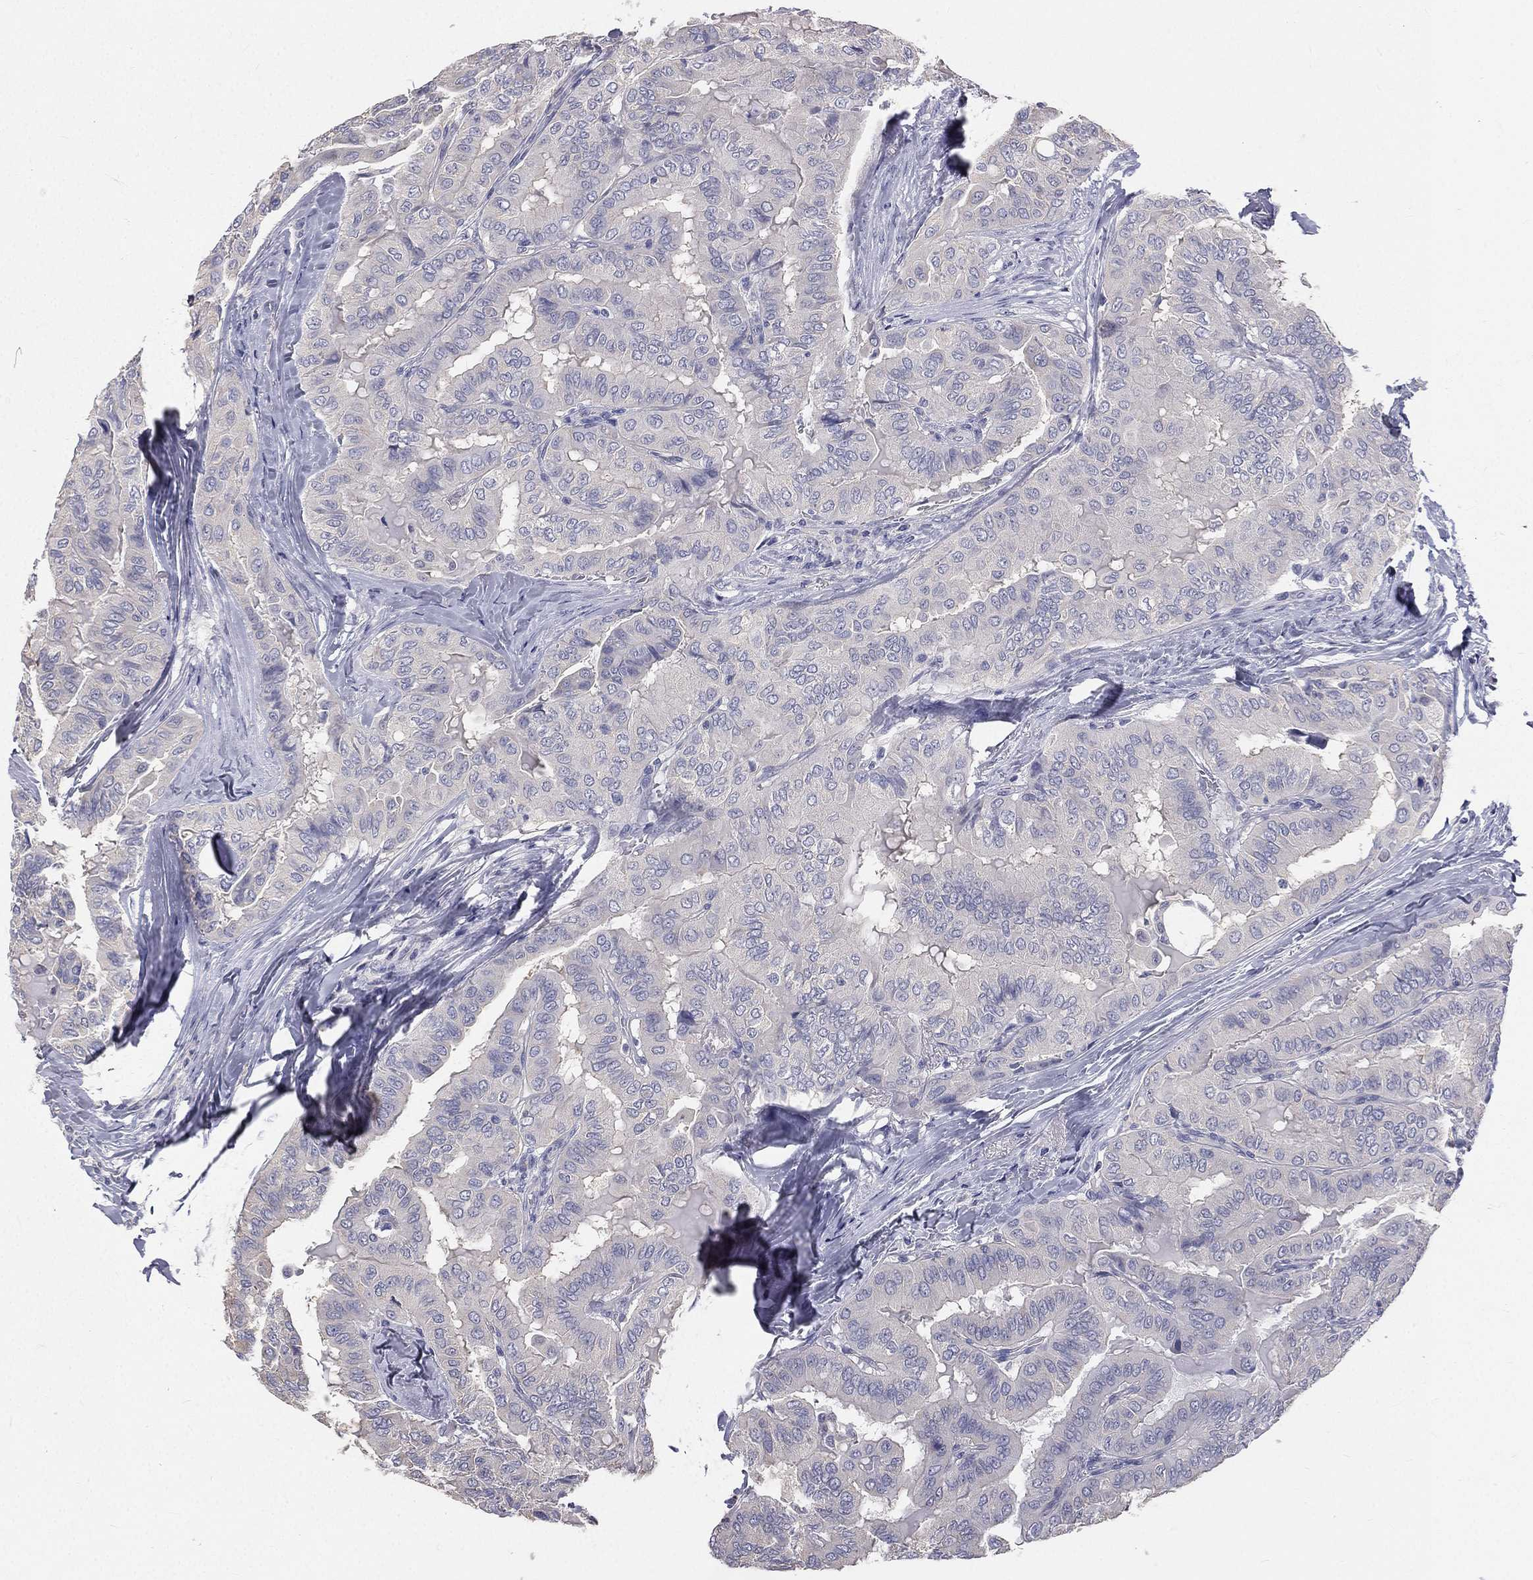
{"staining": {"intensity": "negative", "quantity": "none", "location": "none"}, "tissue": "thyroid cancer", "cell_type": "Tumor cells", "image_type": "cancer", "snomed": [{"axis": "morphology", "description": "Papillary adenocarcinoma, NOS"}, {"axis": "topography", "description": "Thyroid gland"}], "caption": "An immunohistochemistry histopathology image of thyroid cancer (papillary adenocarcinoma) is shown. There is no staining in tumor cells of thyroid cancer (papillary adenocarcinoma). (Brightfield microscopy of DAB (3,3'-diaminobenzidine) IHC at high magnification).", "gene": "MUC13", "patient": {"sex": "female", "age": 68}}